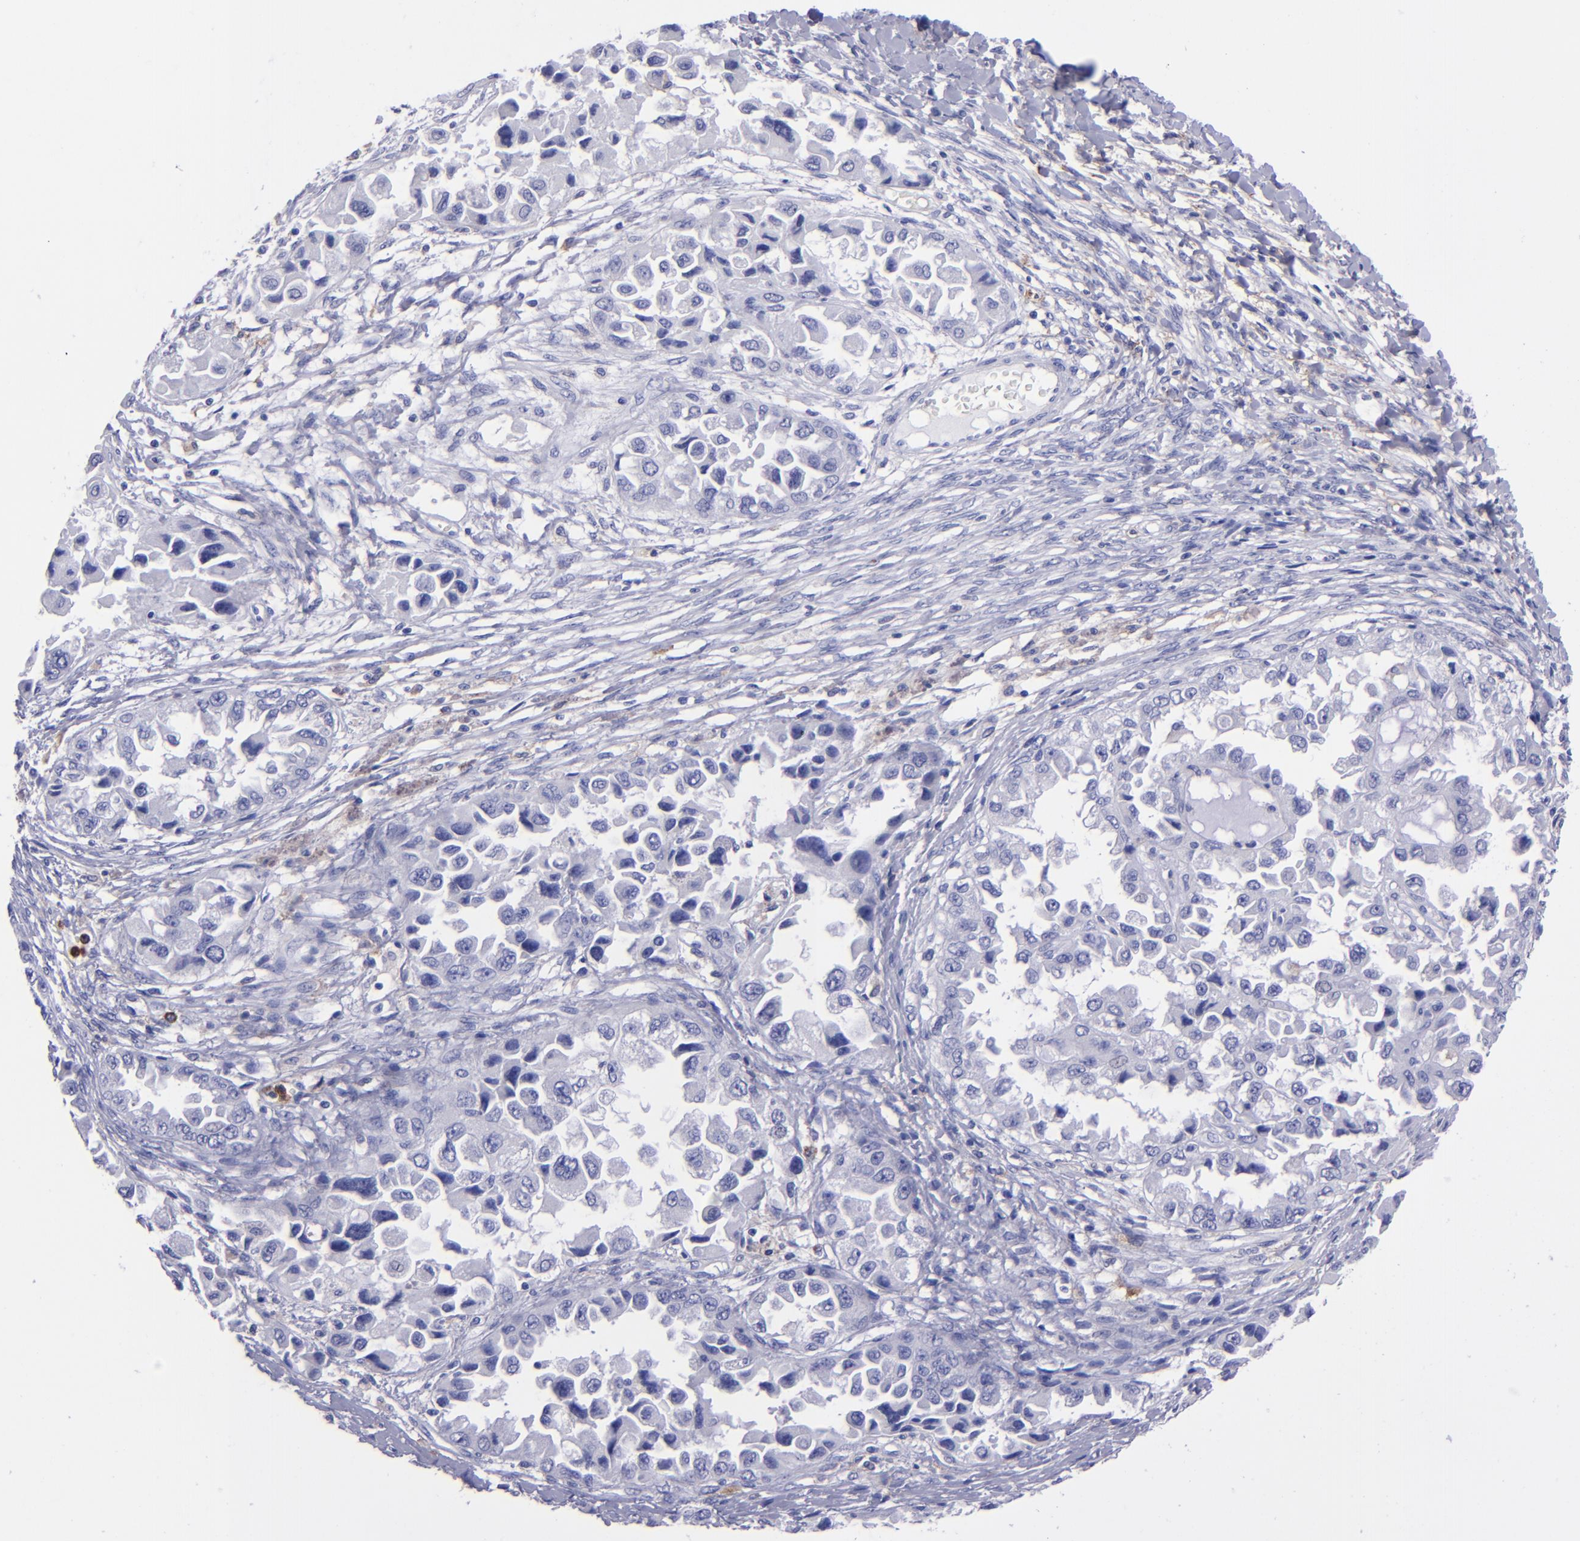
{"staining": {"intensity": "negative", "quantity": "none", "location": "none"}, "tissue": "ovarian cancer", "cell_type": "Tumor cells", "image_type": "cancer", "snomed": [{"axis": "morphology", "description": "Cystadenocarcinoma, serous, NOS"}, {"axis": "topography", "description": "Ovary"}], "caption": "A histopathology image of ovarian serous cystadenocarcinoma stained for a protein exhibits no brown staining in tumor cells. Nuclei are stained in blue.", "gene": "CR1", "patient": {"sex": "female", "age": 84}}